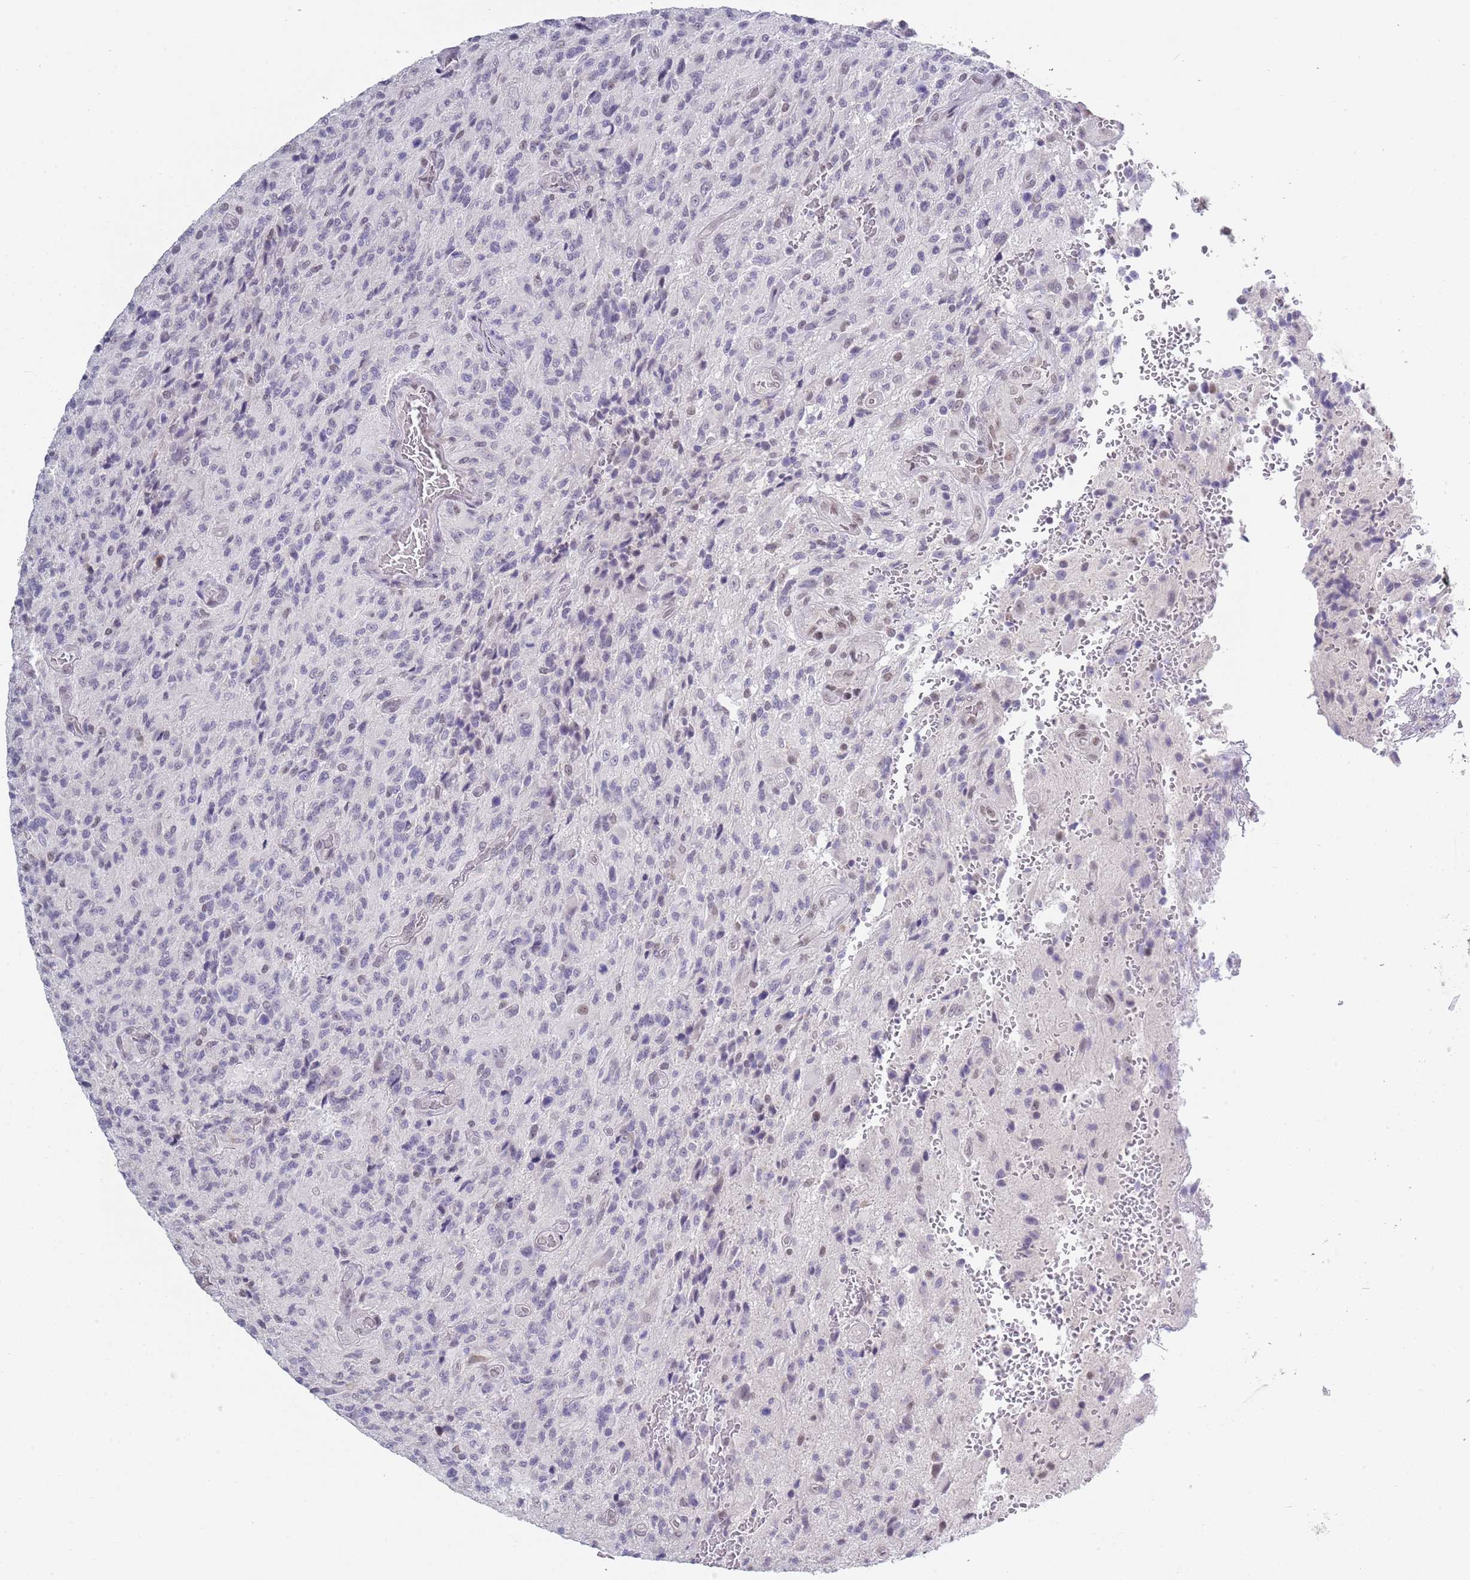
{"staining": {"intensity": "negative", "quantity": "none", "location": "none"}, "tissue": "glioma", "cell_type": "Tumor cells", "image_type": "cancer", "snomed": [{"axis": "morphology", "description": "Normal tissue, NOS"}, {"axis": "morphology", "description": "Glioma, malignant, High grade"}, {"axis": "topography", "description": "Cerebral cortex"}], "caption": "DAB (3,3'-diaminobenzidine) immunohistochemical staining of human glioma exhibits no significant expression in tumor cells.", "gene": "SEPHS2", "patient": {"sex": "male", "age": 56}}